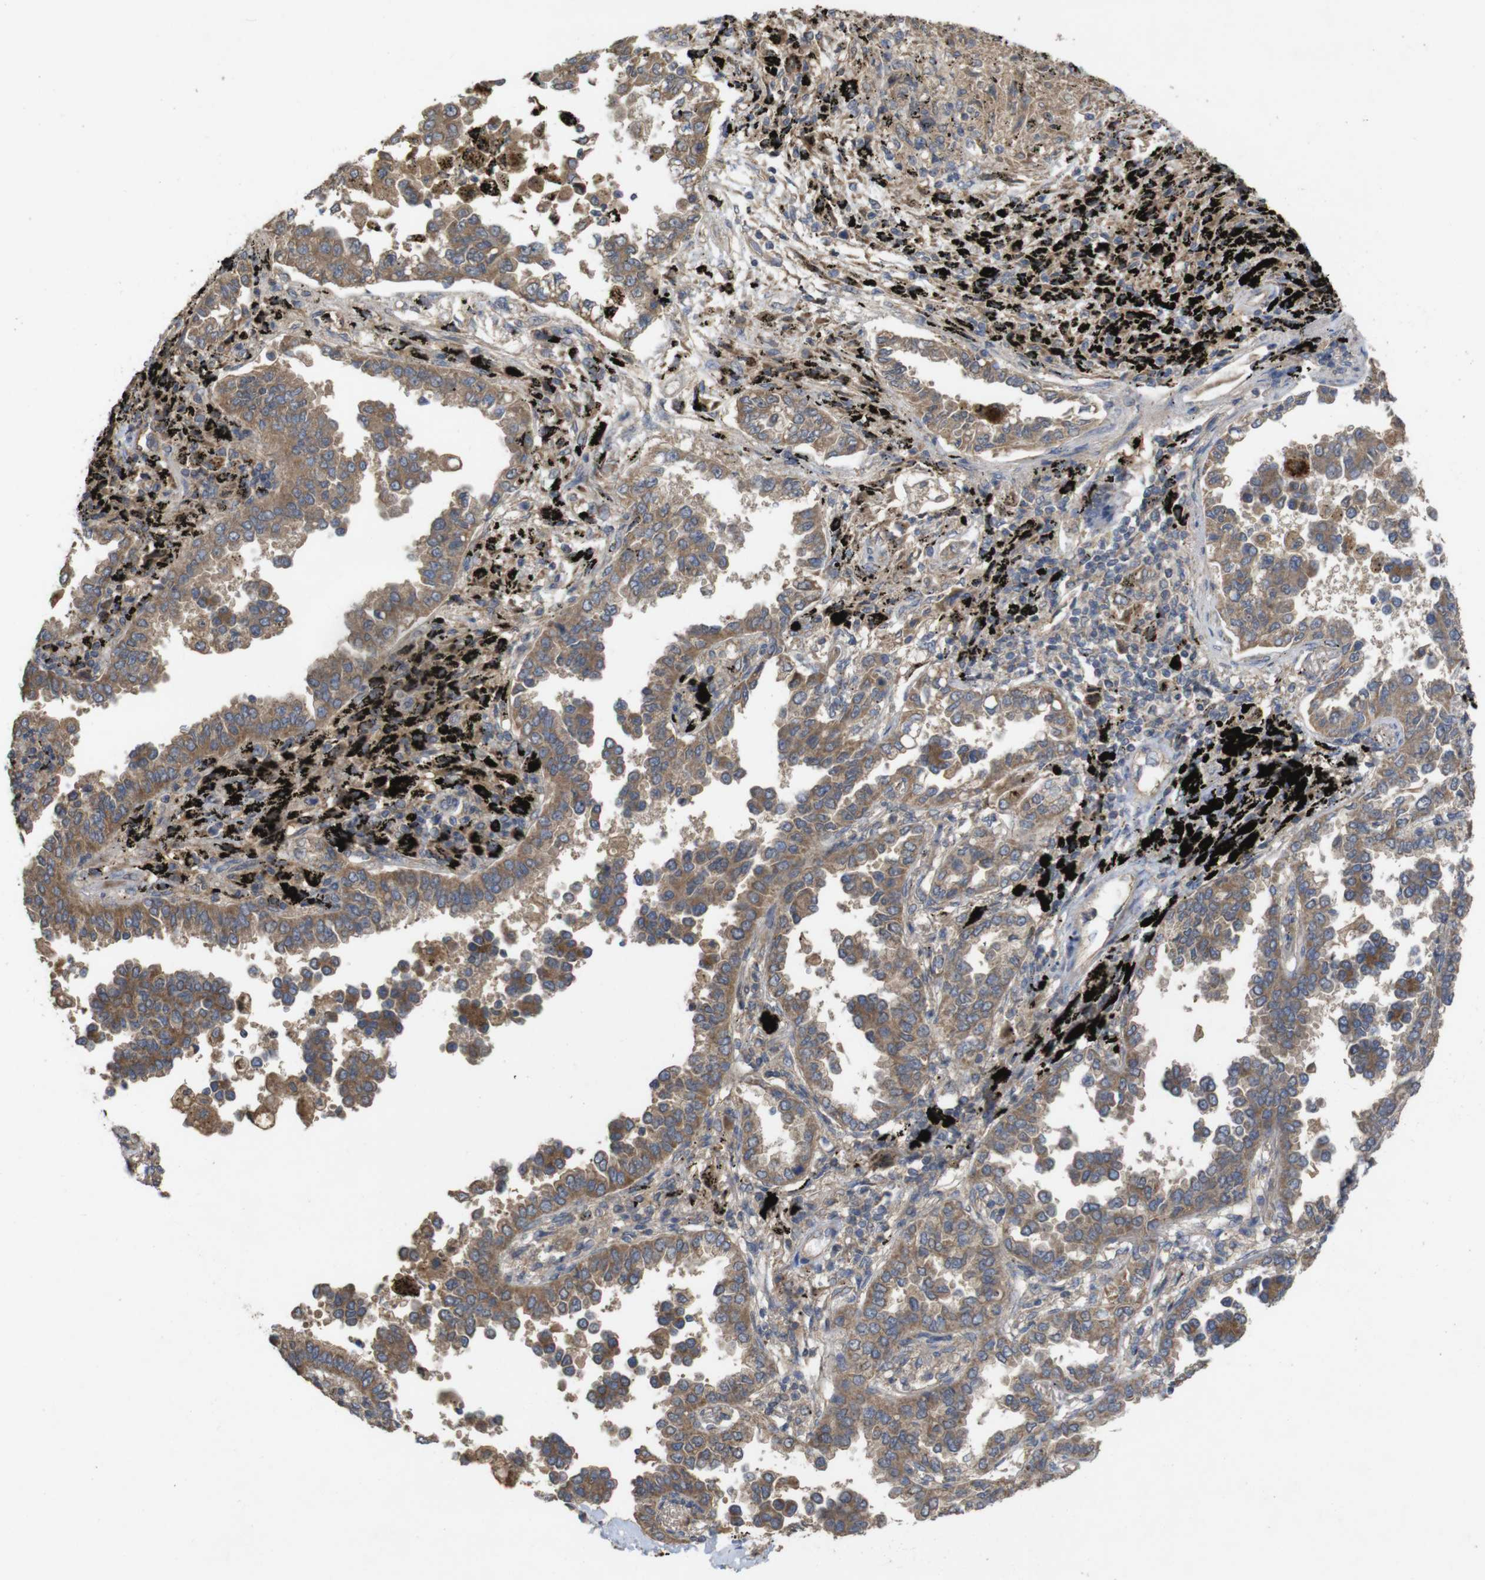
{"staining": {"intensity": "moderate", "quantity": ">75%", "location": "cytoplasmic/membranous"}, "tissue": "lung cancer", "cell_type": "Tumor cells", "image_type": "cancer", "snomed": [{"axis": "morphology", "description": "Normal tissue, NOS"}, {"axis": "morphology", "description": "Adenocarcinoma, NOS"}, {"axis": "topography", "description": "Lung"}], "caption": "High-power microscopy captured an immunohistochemistry (IHC) photomicrograph of adenocarcinoma (lung), revealing moderate cytoplasmic/membranous positivity in approximately >75% of tumor cells. The staining was performed using DAB to visualize the protein expression in brown, while the nuclei were stained in blue with hematoxylin (Magnification: 20x).", "gene": "KCNS3", "patient": {"sex": "male", "age": 59}}